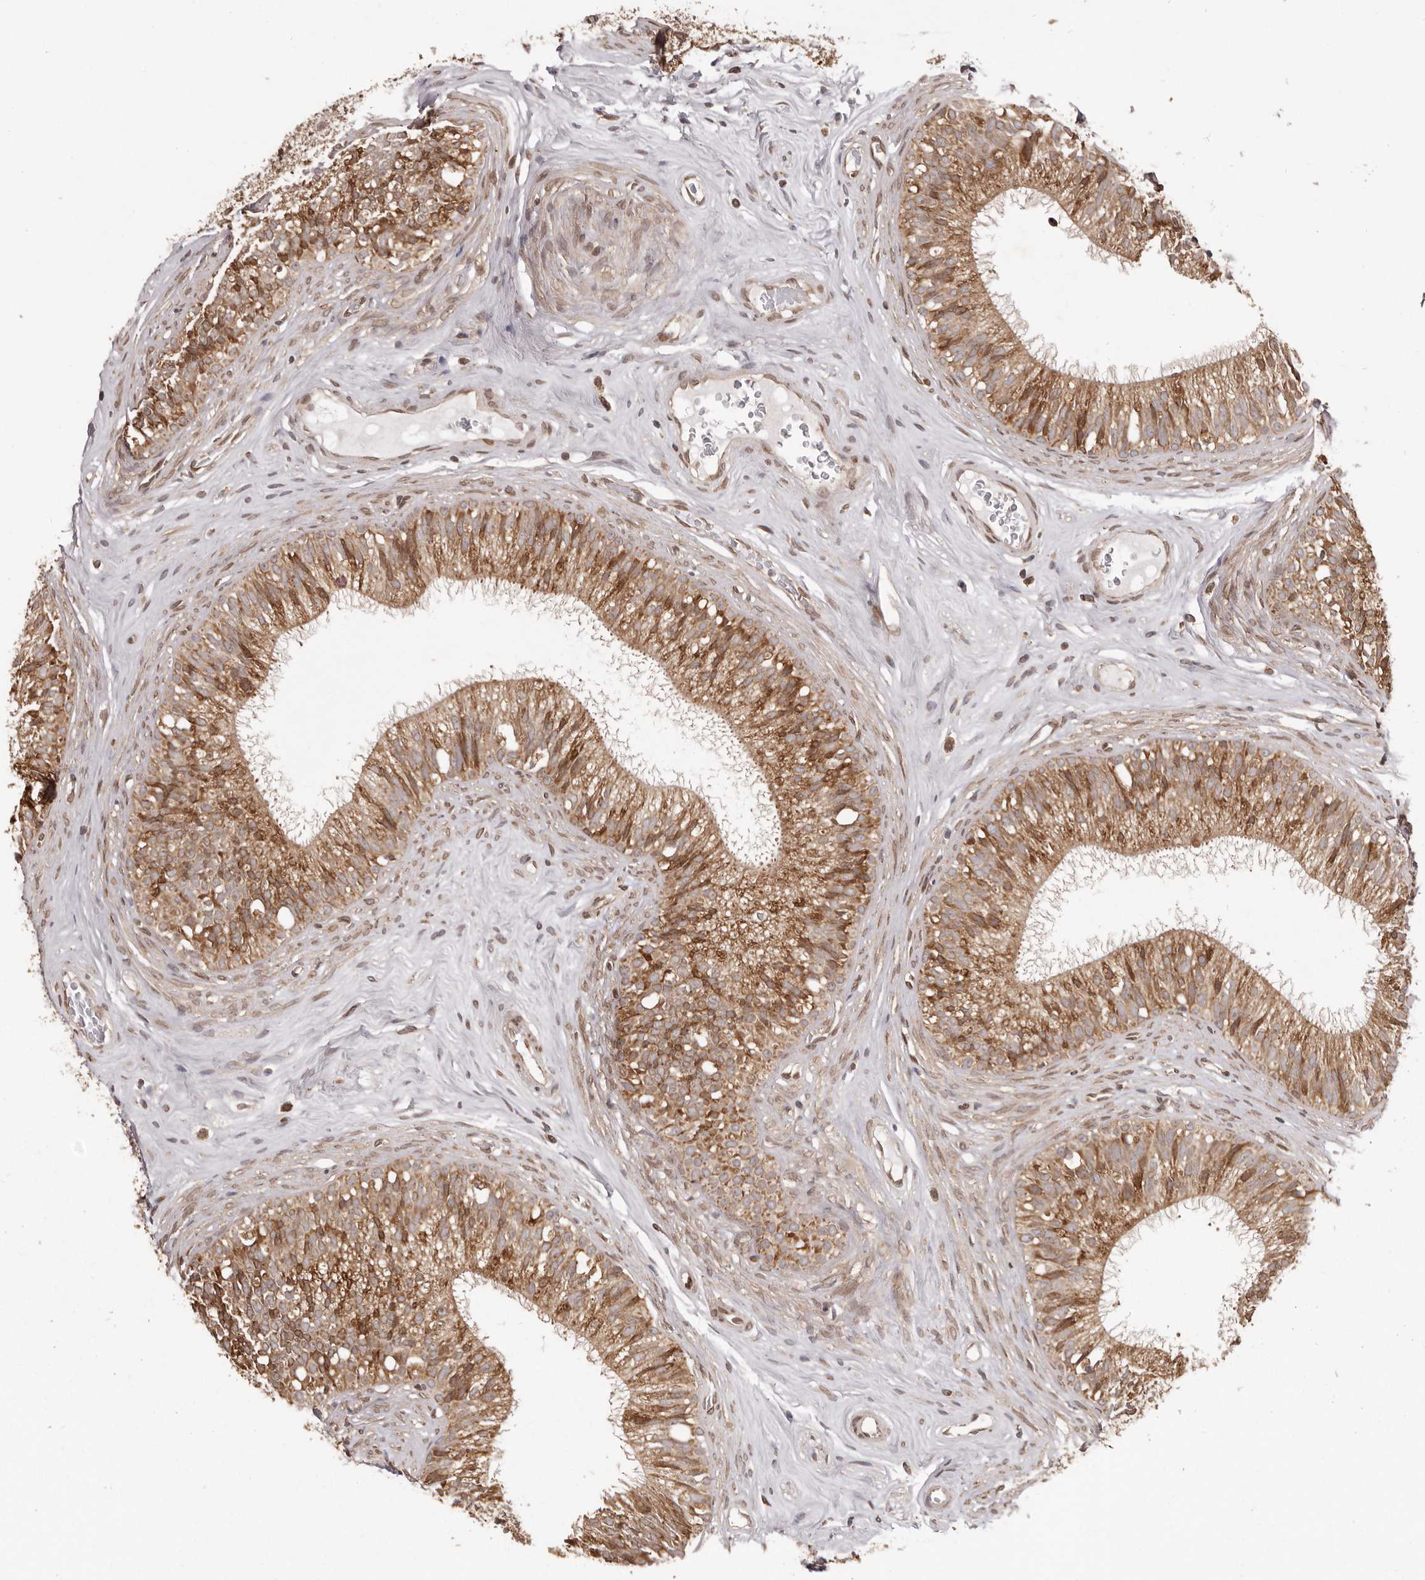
{"staining": {"intensity": "moderate", "quantity": ">75%", "location": "cytoplasmic/membranous"}, "tissue": "epididymis", "cell_type": "Glandular cells", "image_type": "normal", "snomed": [{"axis": "morphology", "description": "Normal tissue, NOS"}, {"axis": "topography", "description": "Epididymis"}], "caption": "Approximately >75% of glandular cells in unremarkable epididymis show moderate cytoplasmic/membranous protein expression as visualized by brown immunohistochemical staining.", "gene": "CHRM2", "patient": {"sex": "male", "age": 29}}